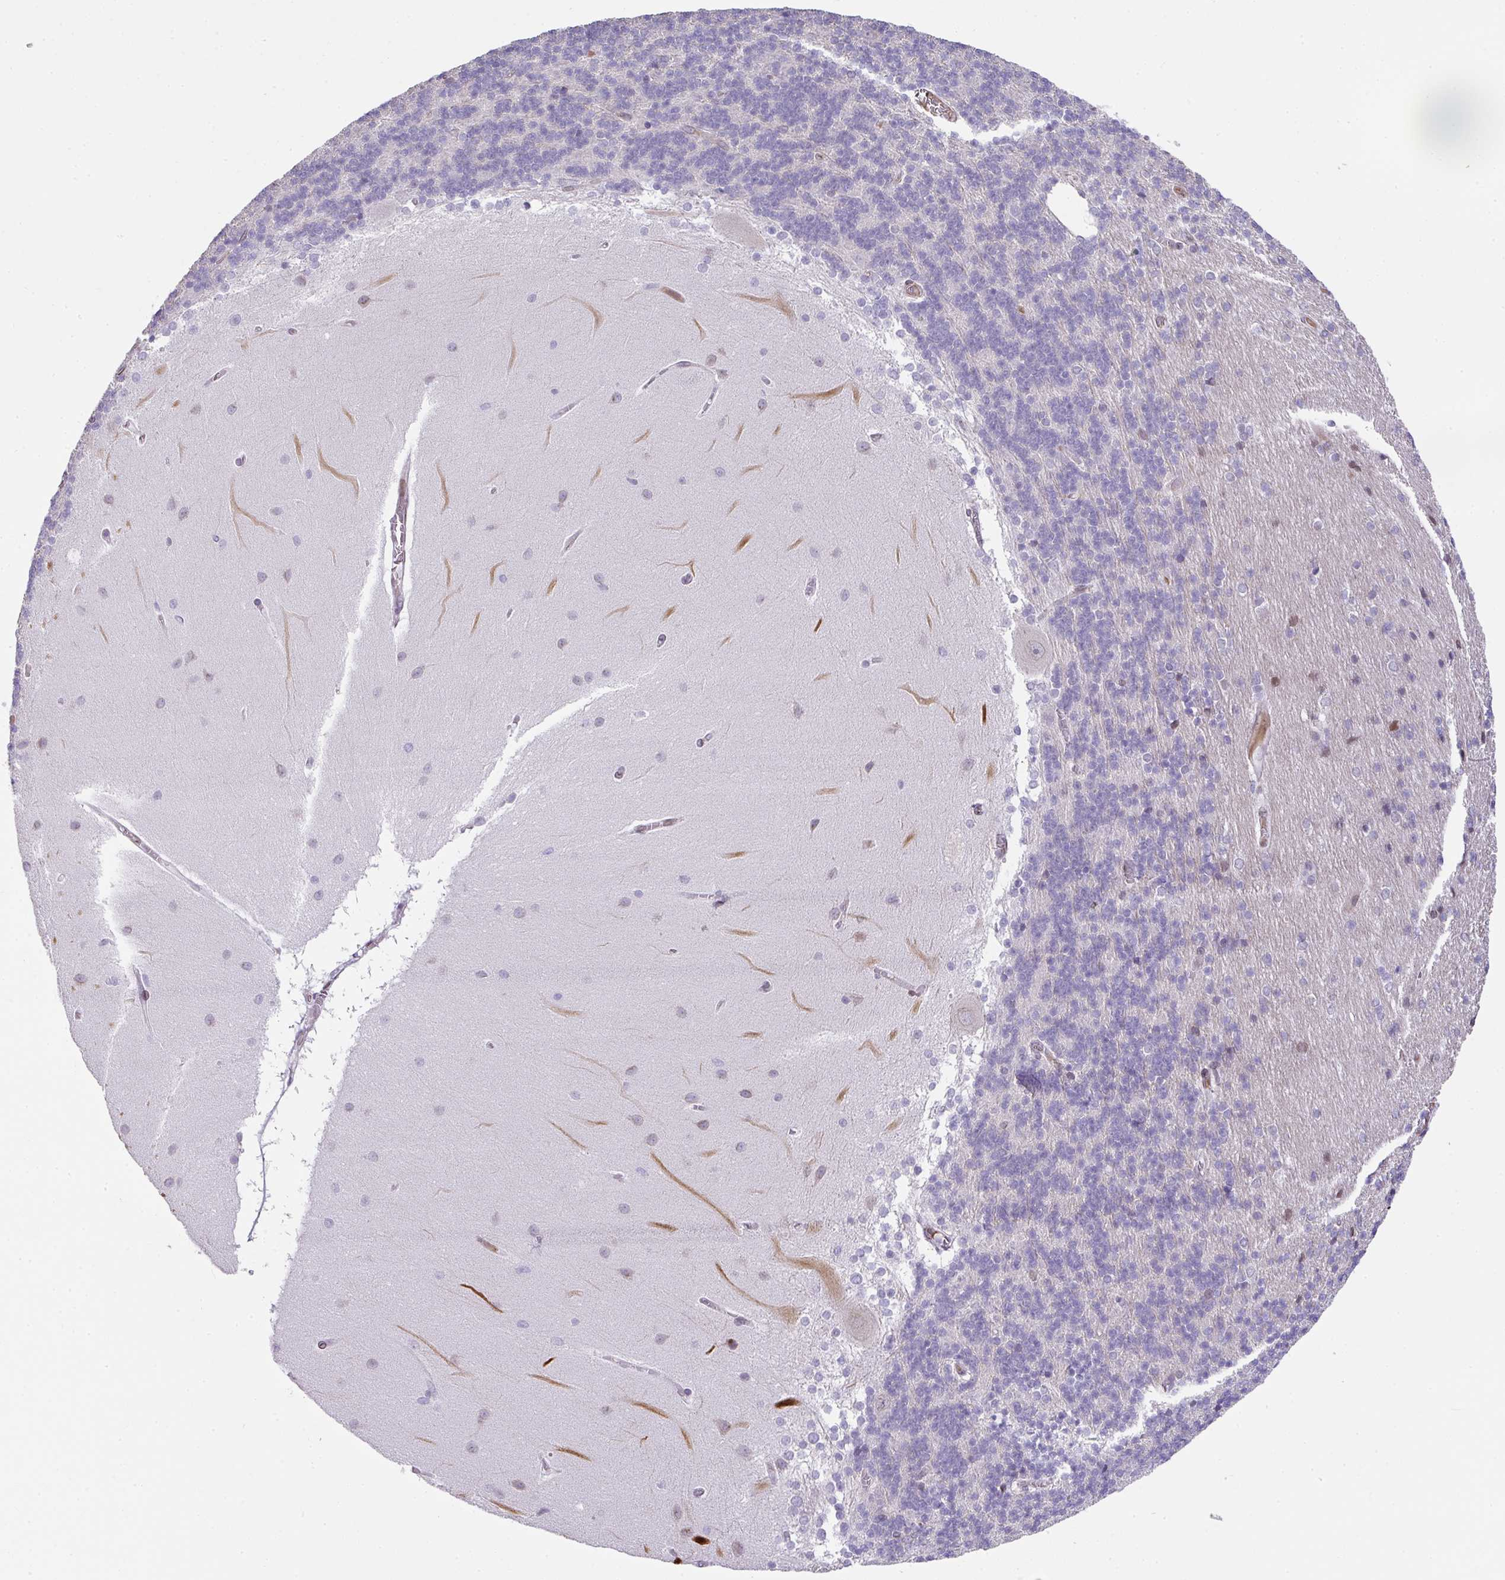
{"staining": {"intensity": "negative", "quantity": "none", "location": "none"}, "tissue": "cerebellum", "cell_type": "Cells in granular layer", "image_type": "normal", "snomed": [{"axis": "morphology", "description": "Normal tissue, NOS"}, {"axis": "topography", "description": "Cerebellum"}], "caption": "Cells in granular layer are negative for brown protein staining in benign cerebellum. The staining was performed using DAB to visualize the protein expression in brown, while the nuclei were stained in blue with hematoxylin (Magnification: 20x).", "gene": "PLK1", "patient": {"sex": "female", "age": 54}}